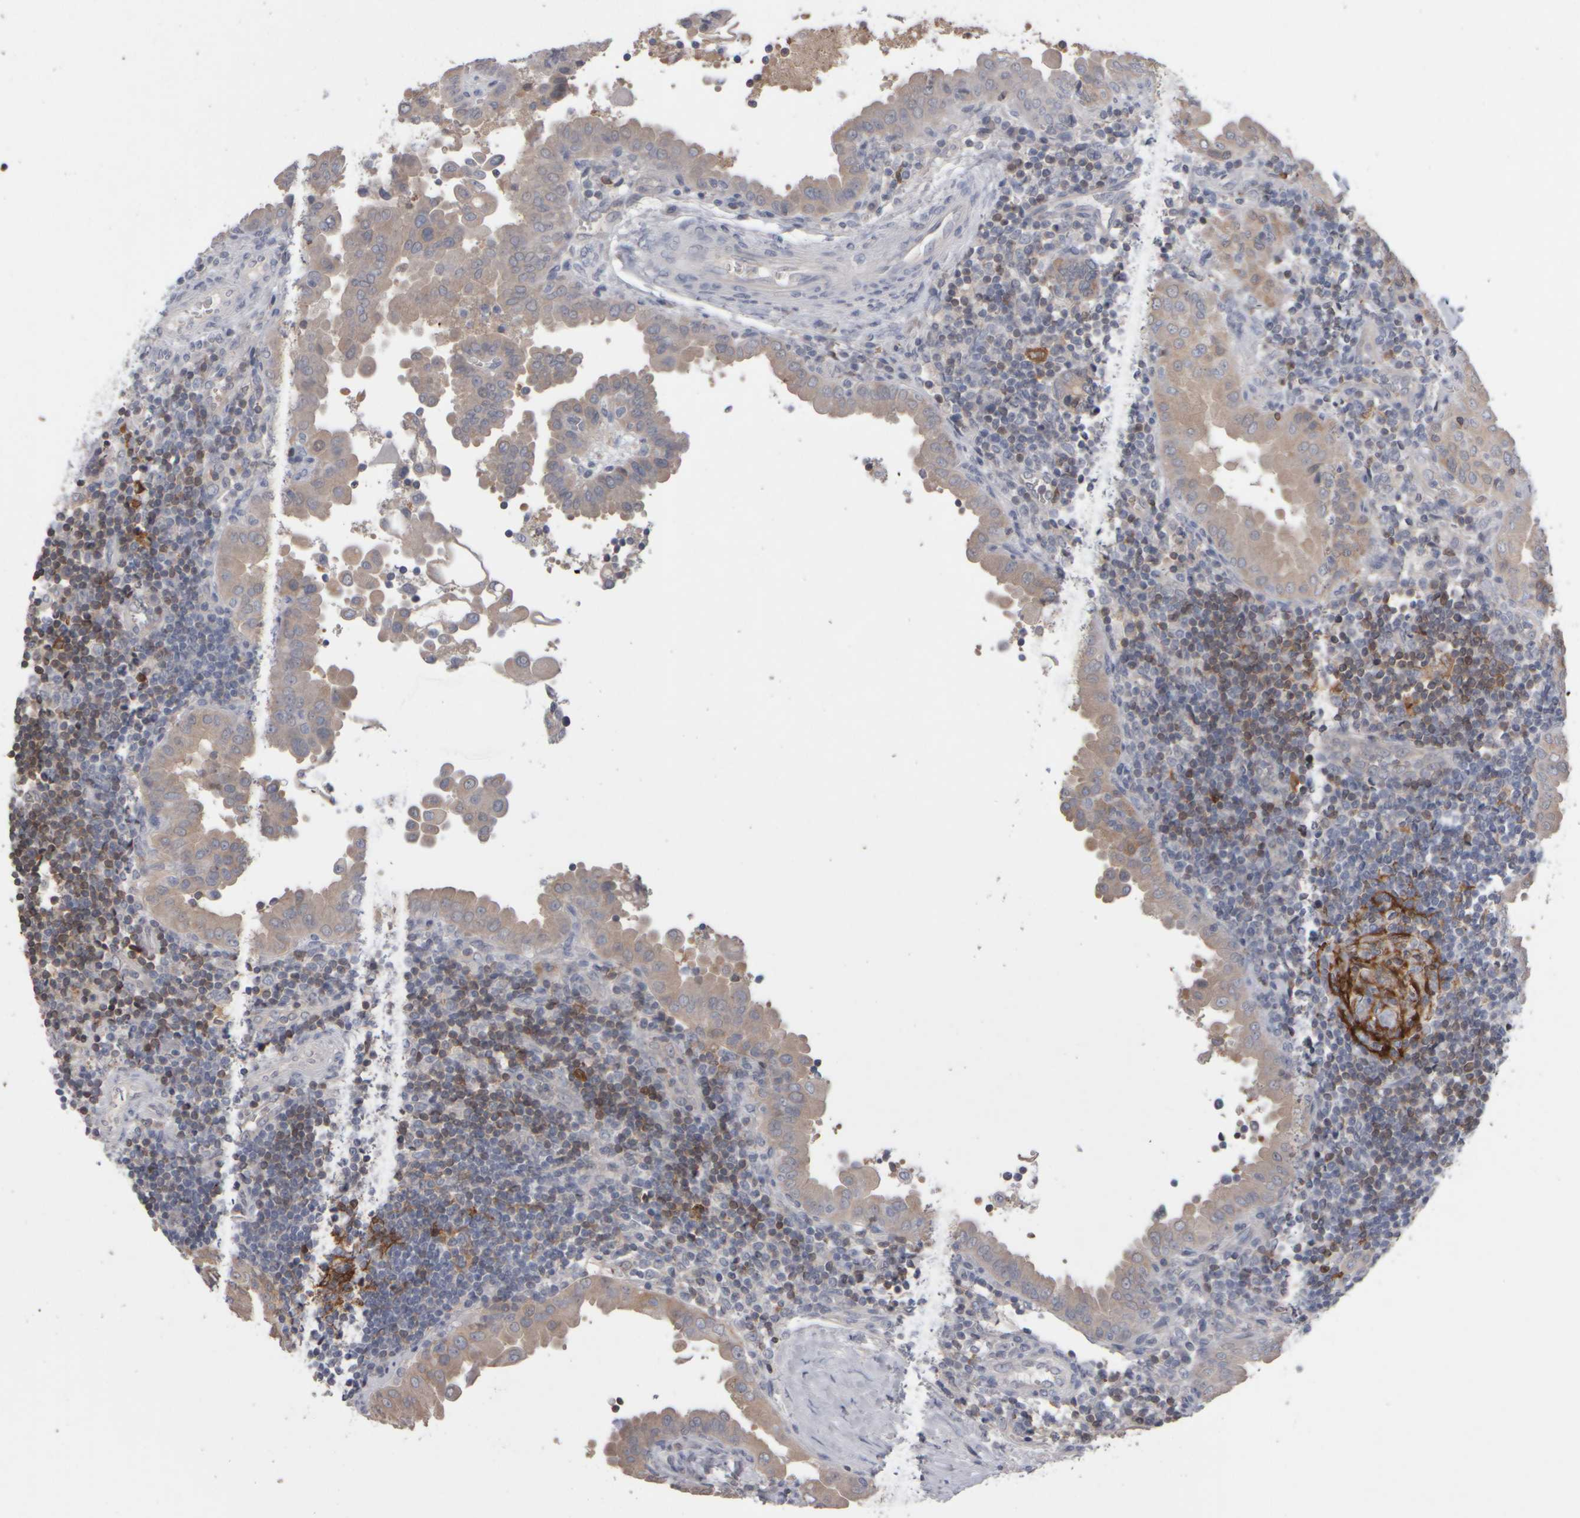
{"staining": {"intensity": "weak", "quantity": "25%-75%", "location": "cytoplasmic/membranous"}, "tissue": "thyroid cancer", "cell_type": "Tumor cells", "image_type": "cancer", "snomed": [{"axis": "morphology", "description": "Papillary adenocarcinoma, NOS"}, {"axis": "topography", "description": "Thyroid gland"}], "caption": "Papillary adenocarcinoma (thyroid) tissue reveals weak cytoplasmic/membranous positivity in about 25%-75% of tumor cells, visualized by immunohistochemistry. (IHC, brightfield microscopy, high magnification).", "gene": "EPHX2", "patient": {"sex": "male", "age": 33}}